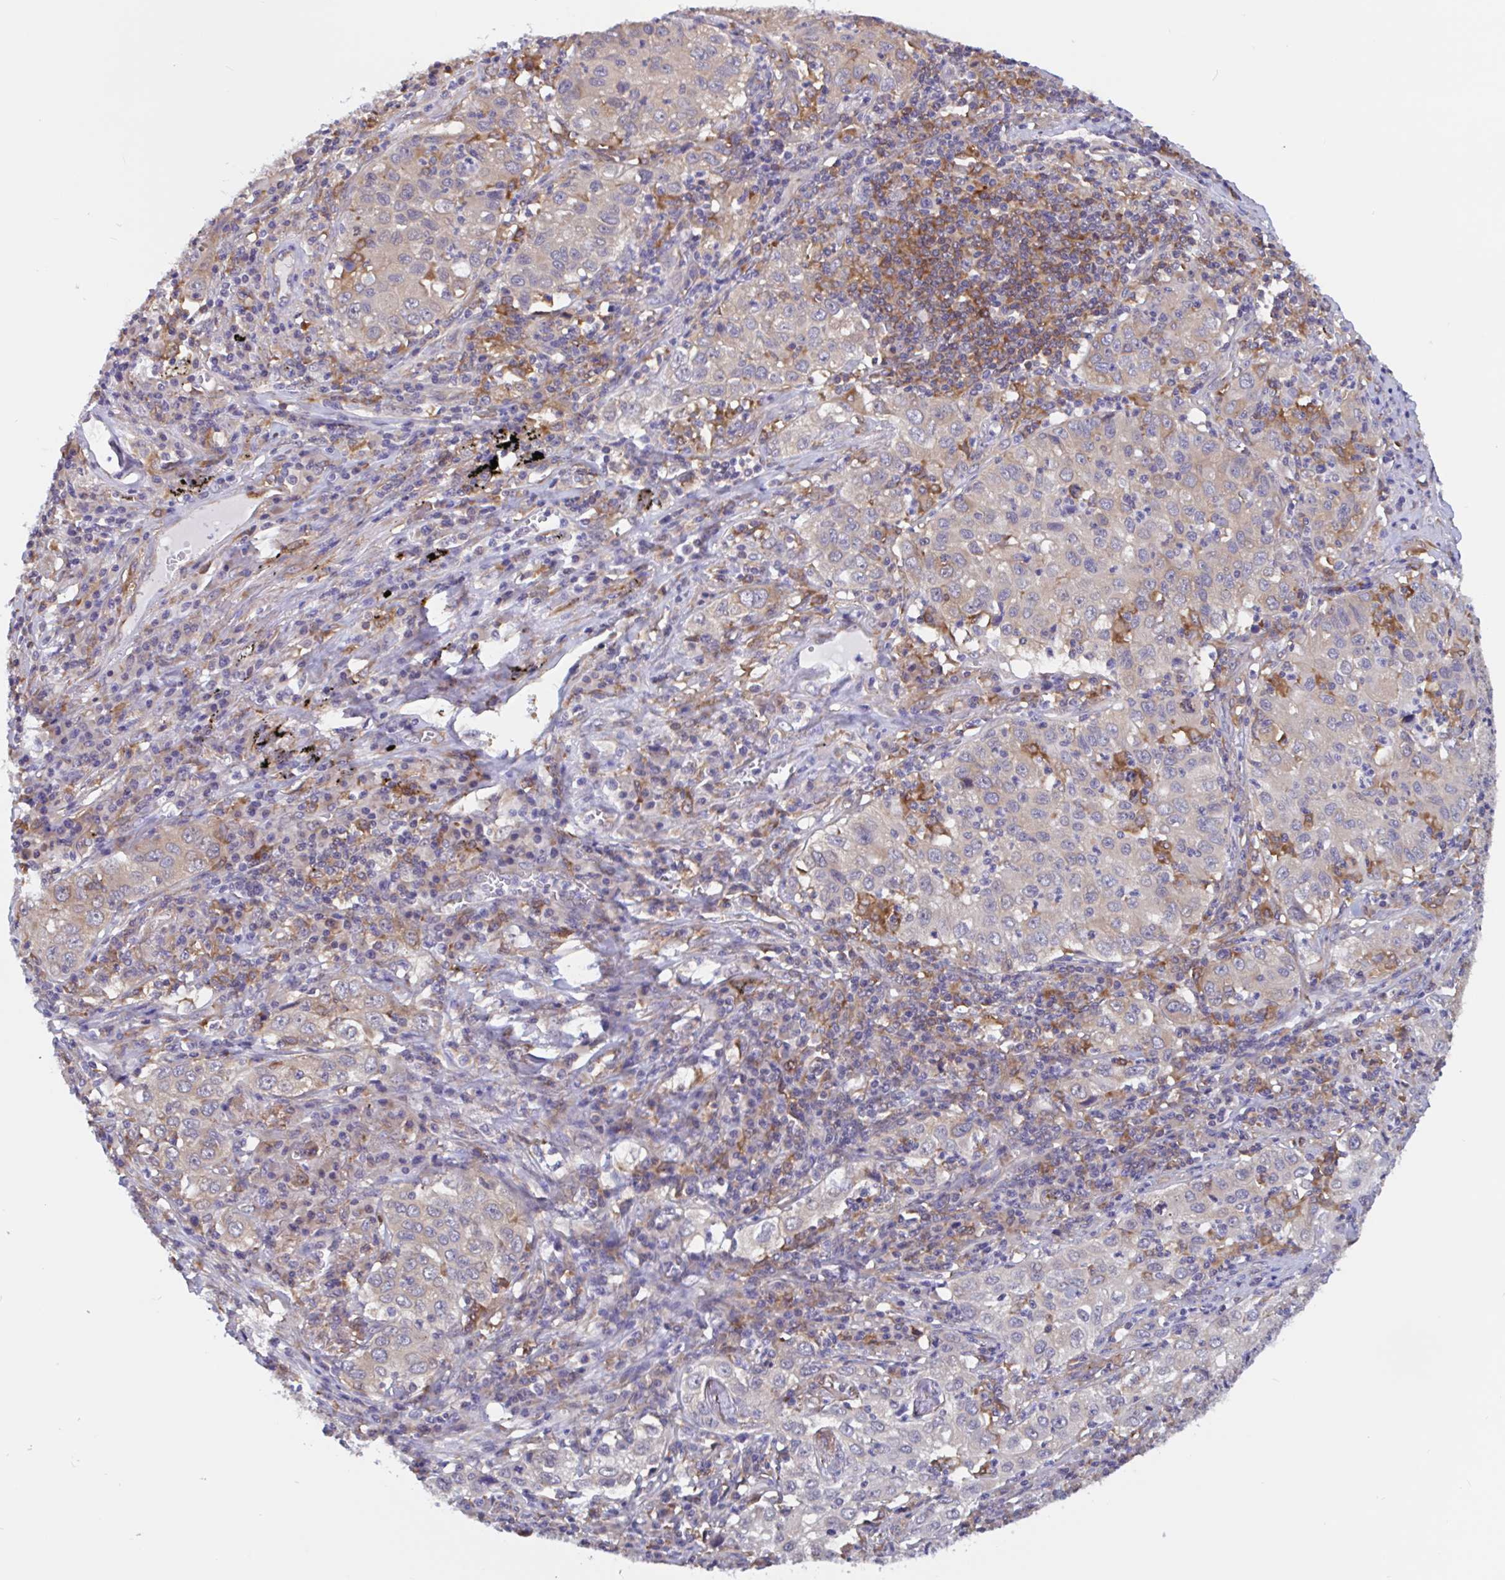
{"staining": {"intensity": "weak", "quantity": "25%-75%", "location": "cytoplasmic/membranous"}, "tissue": "lung cancer", "cell_type": "Tumor cells", "image_type": "cancer", "snomed": [{"axis": "morphology", "description": "Squamous cell carcinoma, NOS"}, {"axis": "topography", "description": "Lung"}], "caption": "High-power microscopy captured an immunohistochemistry (IHC) histopathology image of lung cancer, revealing weak cytoplasmic/membranous positivity in about 25%-75% of tumor cells.", "gene": "SNX8", "patient": {"sex": "male", "age": 71}}